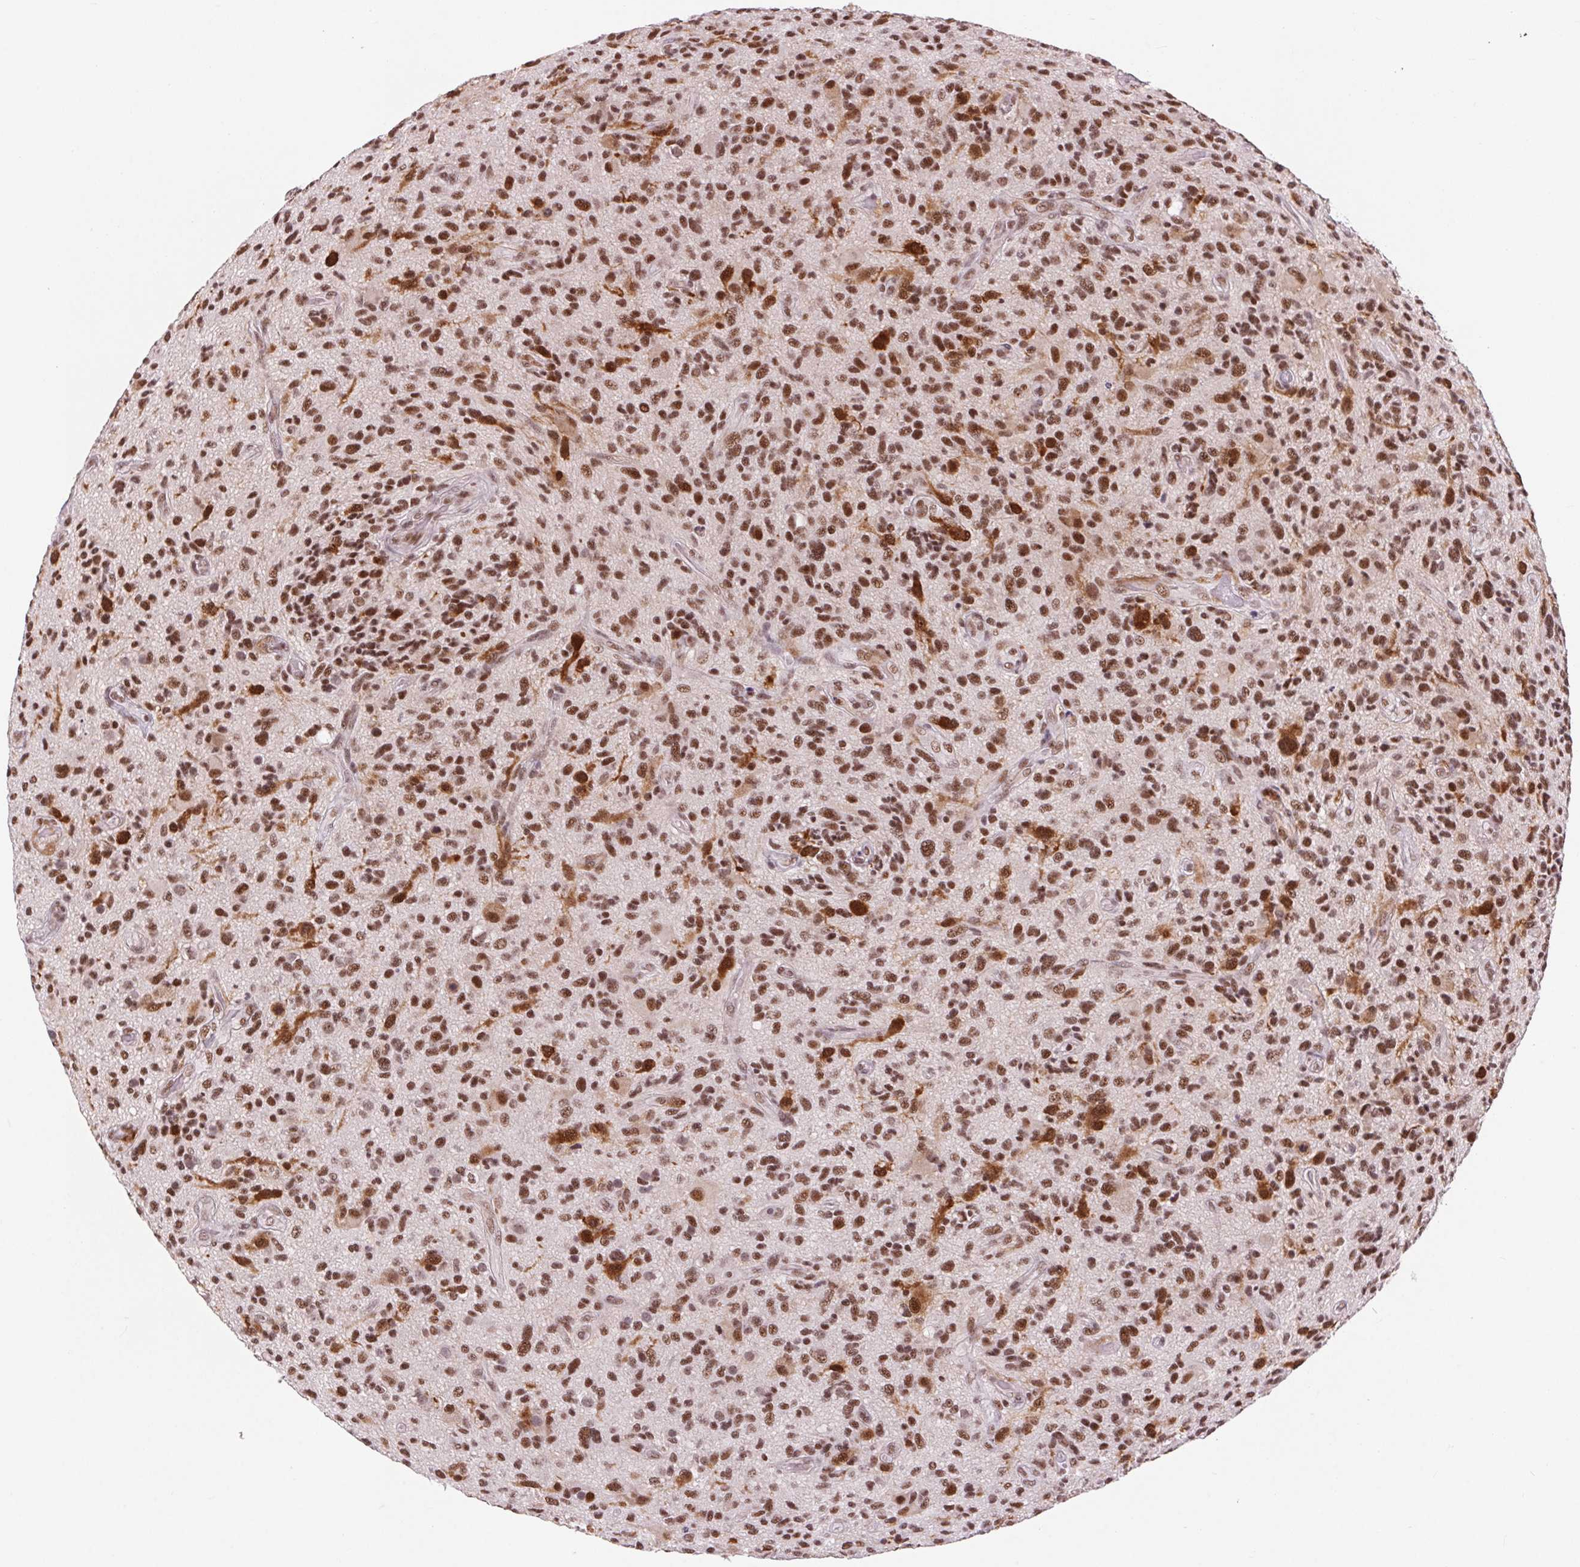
{"staining": {"intensity": "strong", "quantity": ">75%", "location": "nuclear"}, "tissue": "glioma", "cell_type": "Tumor cells", "image_type": "cancer", "snomed": [{"axis": "morphology", "description": "Glioma, malignant, High grade"}, {"axis": "topography", "description": "Brain"}], "caption": "Protein expression analysis of glioma demonstrates strong nuclear expression in approximately >75% of tumor cells. Using DAB (3,3'-diaminobenzidine) (brown) and hematoxylin (blue) stains, captured at high magnification using brightfield microscopy.", "gene": "CD2BP2", "patient": {"sex": "male", "age": 47}}